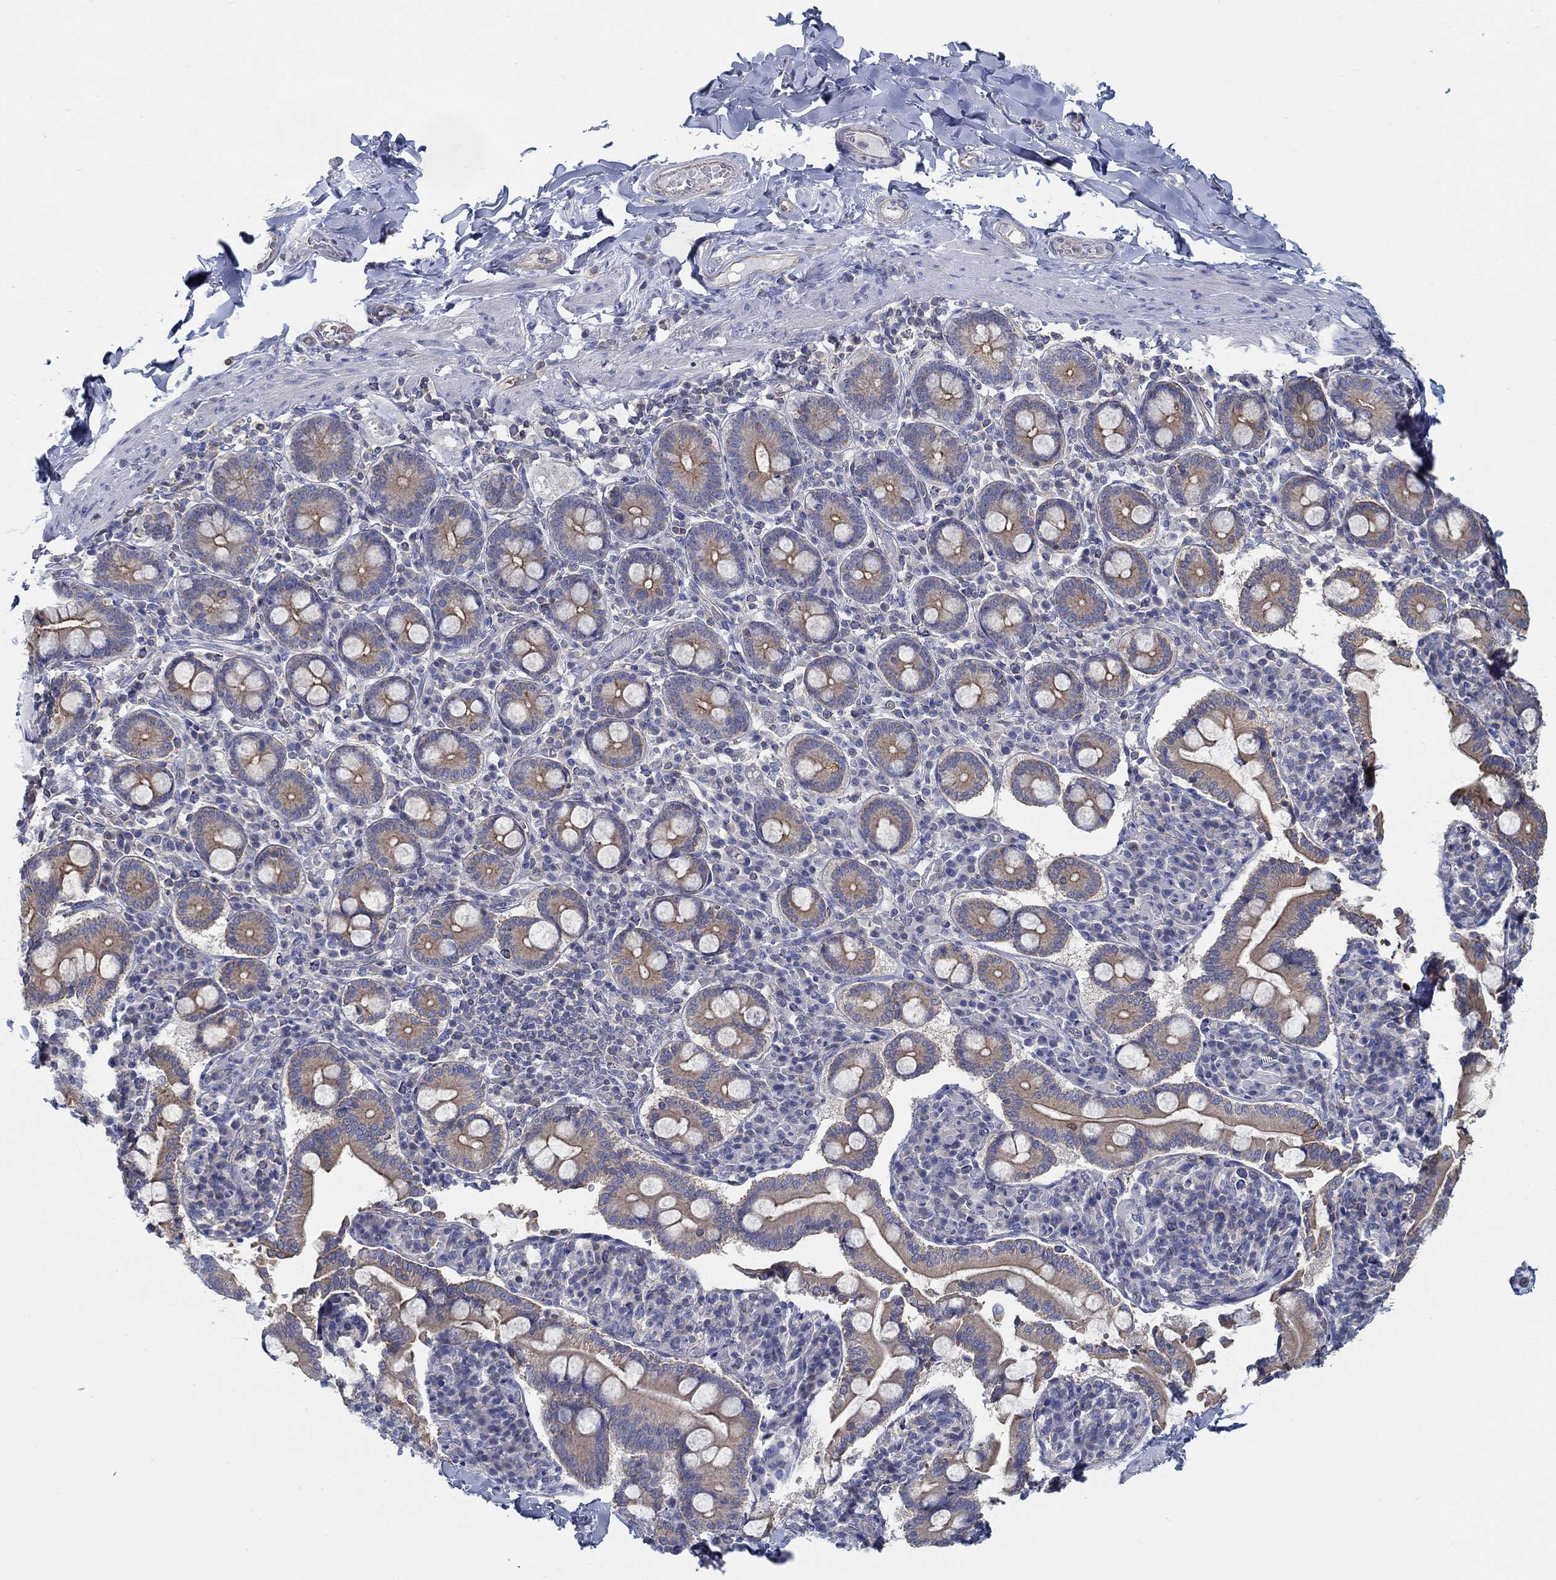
{"staining": {"intensity": "negative", "quantity": "none", "location": "none"}, "tissue": "adipose tissue", "cell_type": "Adipocytes", "image_type": "normal", "snomed": [{"axis": "morphology", "description": "Normal tissue, NOS"}, {"axis": "topography", "description": "Smooth muscle"}, {"axis": "topography", "description": "Duodenum"}, {"axis": "topography", "description": "Peripheral nerve tissue"}], "caption": "Immunohistochemistry (IHC) of benign adipose tissue exhibits no staining in adipocytes. Nuclei are stained in blue.", "gene": "BBOF1", "patient": {"sex": "female", "age": 61}}